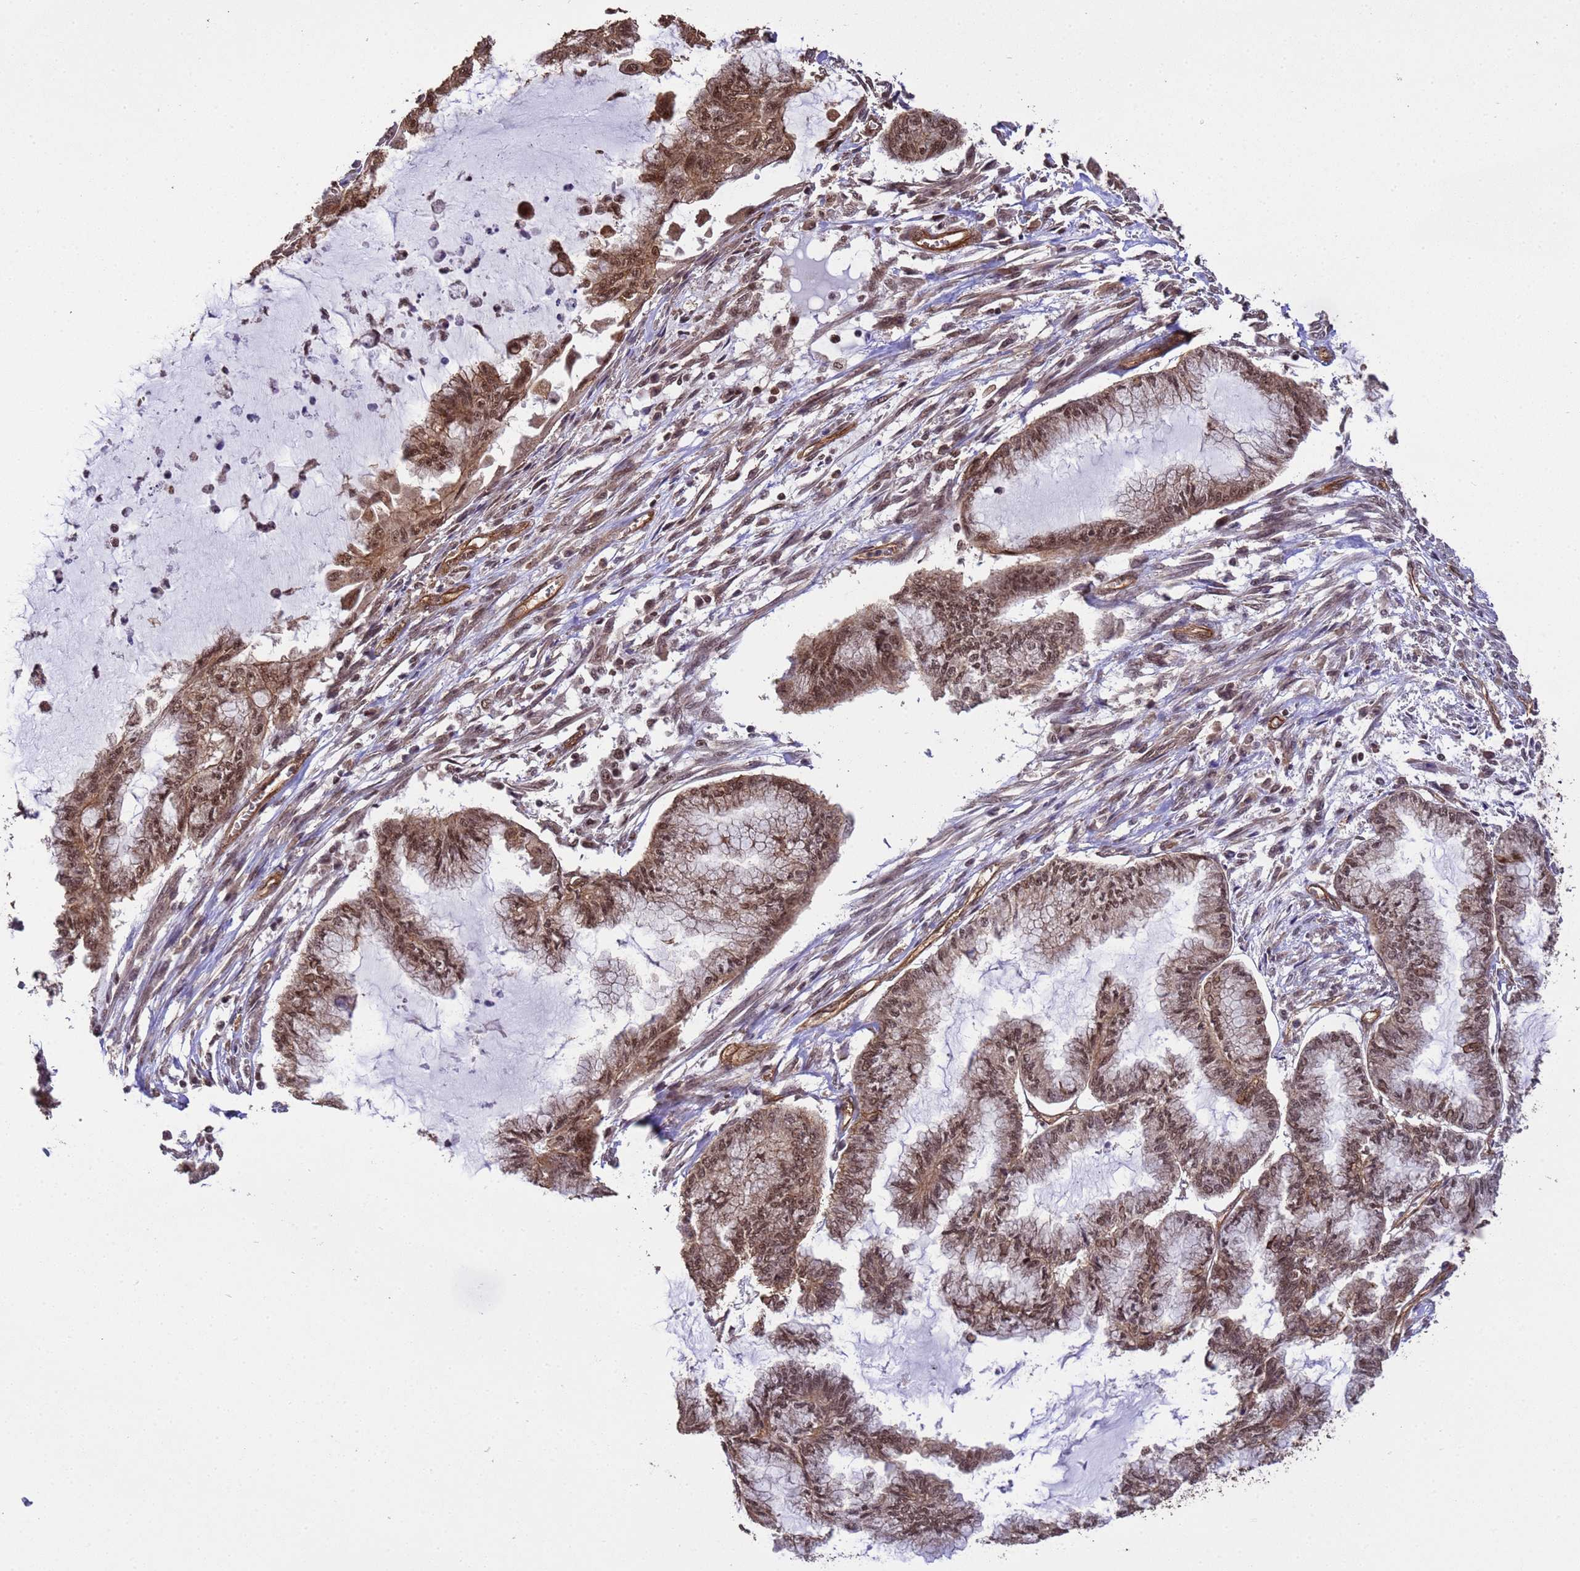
{"staining": {"intensity": "moderate", "quantity": ">75%", "location": "cytoplasmic/membranous,nuclear"}, "tissue": "endometrial cancer", "cell_type": "Tumor cells", "image_type": "cancer", "snomed": [{"axis": "morphology", "description": "Adenocarcinoma, NOS"}, {"axis": "topography", "description": "Endometrium"}], "caption": "Immunohistochemical staining of endometrial cancer (adenocarcinoma) displays medium levels of moderate cytoplasmic/membranous and nuclear protein staining in approximately >75% of tumor cells.", "gene": "SYF2", "patient": {"sex": "female", "age": 86}}